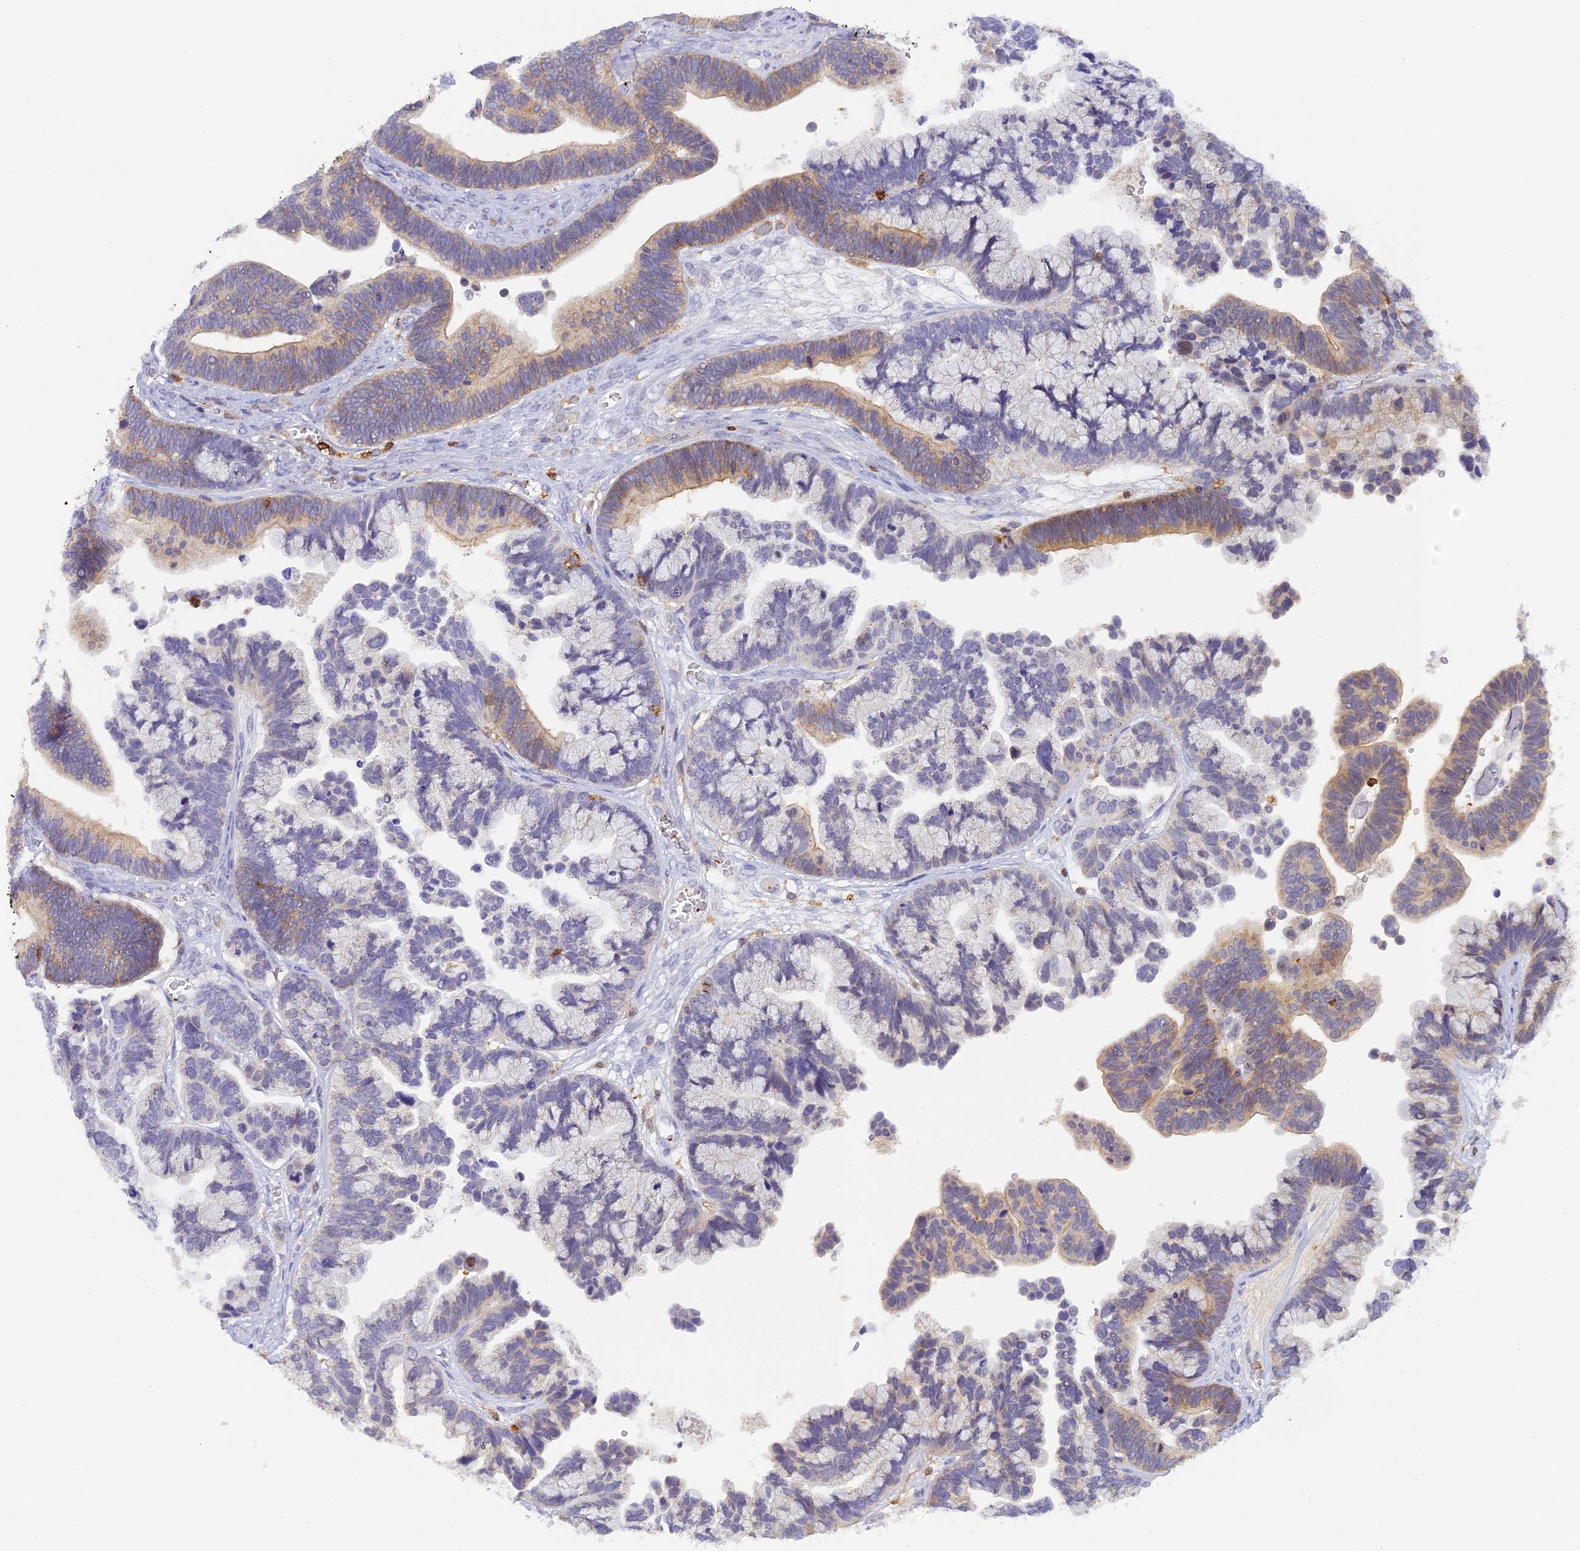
{"staining": {"intensity": "weak", "quantity": "25%-75%", "location": "cytoplasmic/membranous"}, "tissue": "ovarian cancer", "cell_type": "Tumor cells", "image_type": "cancer", "snomed": [{"axis": "morphology", "description": "Cystadenocarcinoma, serous, NOS"}, {"axis": "topography", "description": "Ovary"}], "caption": "Tumor cells display low levels of weak cytoplasmic/membranous staining in approximately 25%-75% of cells in human serous cystadenocarcinoma (ovarian).", "gene": "FYB1", "patient": {"sex": "female", "age": 56}}